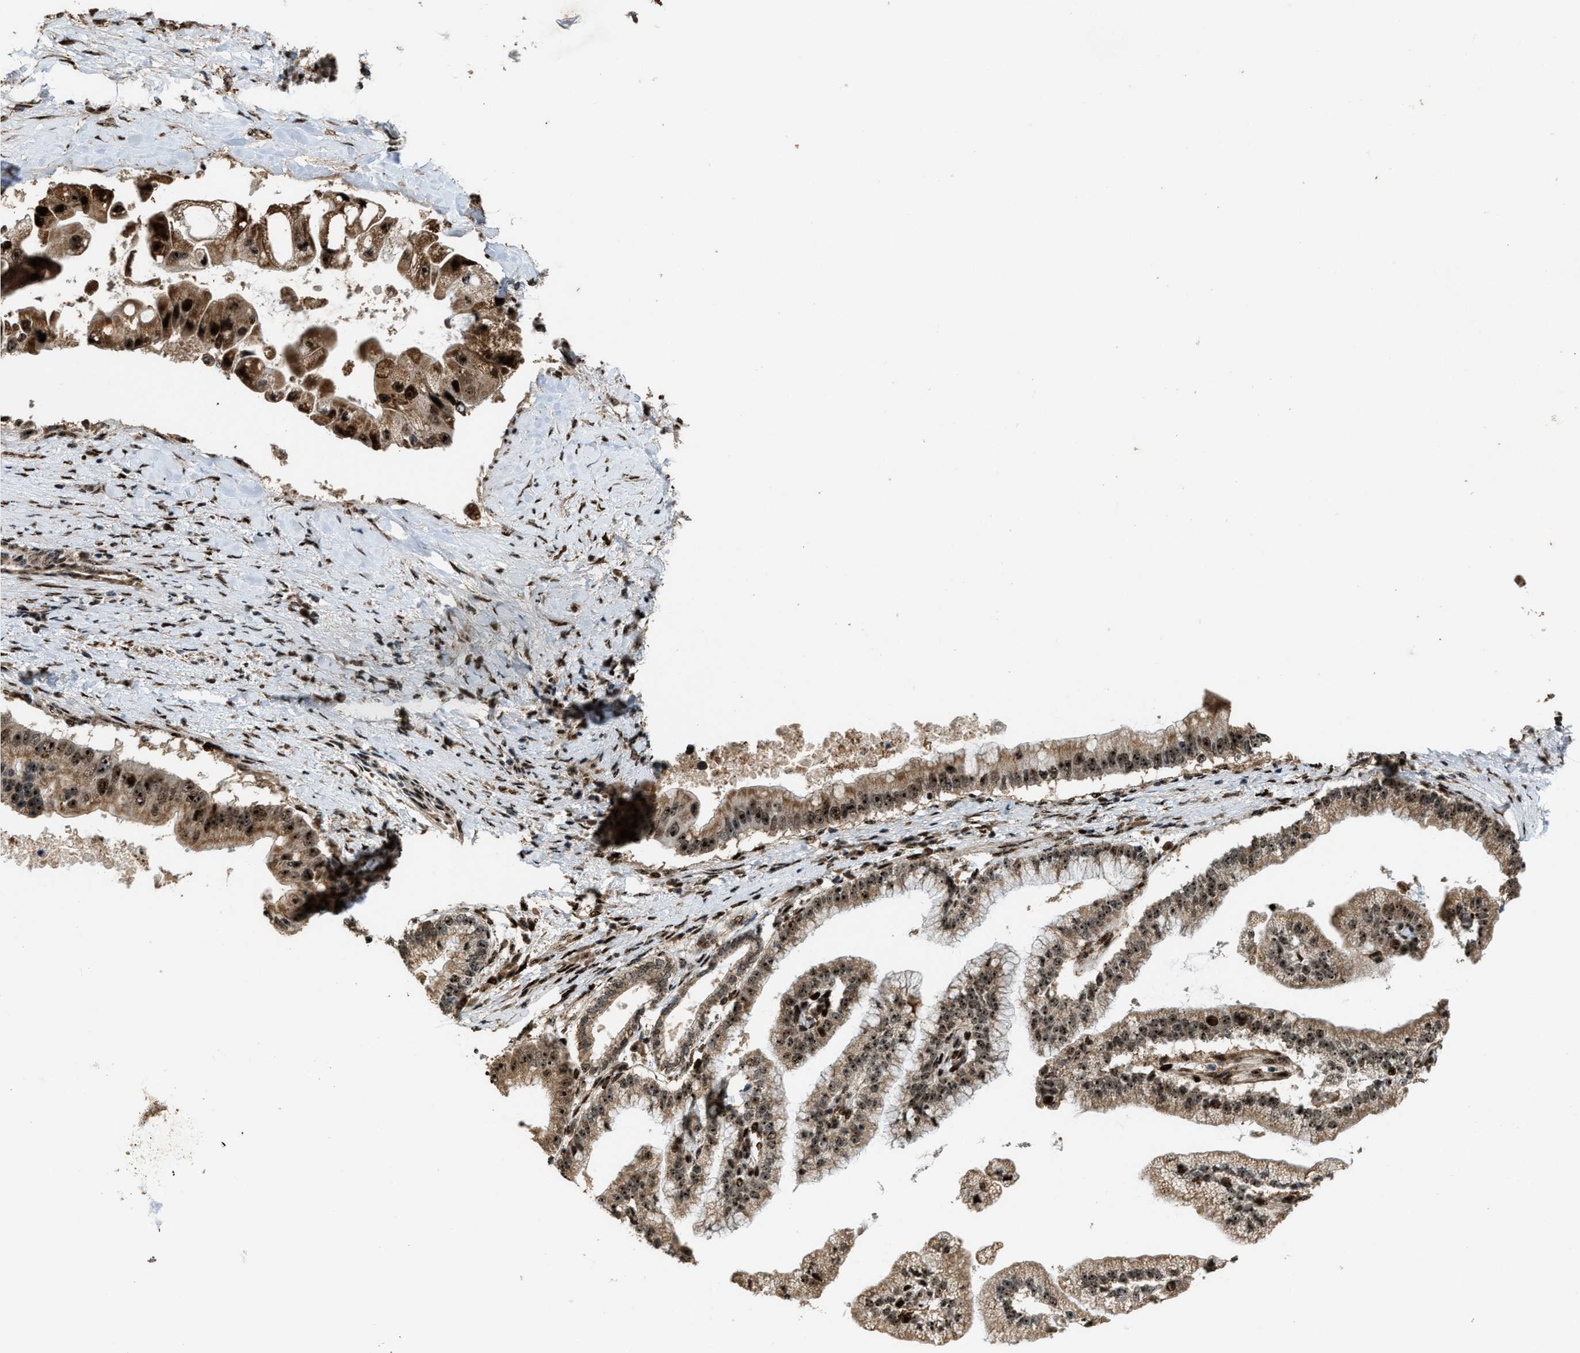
{"staining": {"intensity": "strong", "quantity": ">75%", "location": "cytoplasmic/membranous,nuclear"}, "tissue": "liver cancer", "cell_type": "Tumor cells", "image_type": "cancer", "snomed": [{"axis": "morphology", "description": "Cholangiocarcinoma"}, {"axis": "topography", "description": "Liver"}], "caption": "Protein analysis of liver cholangiocarcinoma tissue demonstrates strong cytoplasmic/membranous and nuclear expression in approximately >75% of tumor cells. (Brightfield microscopy of DAB IHC at high magnification).", "gene": "ZNF687", "patient": {"sex": "male", "age": 50}}